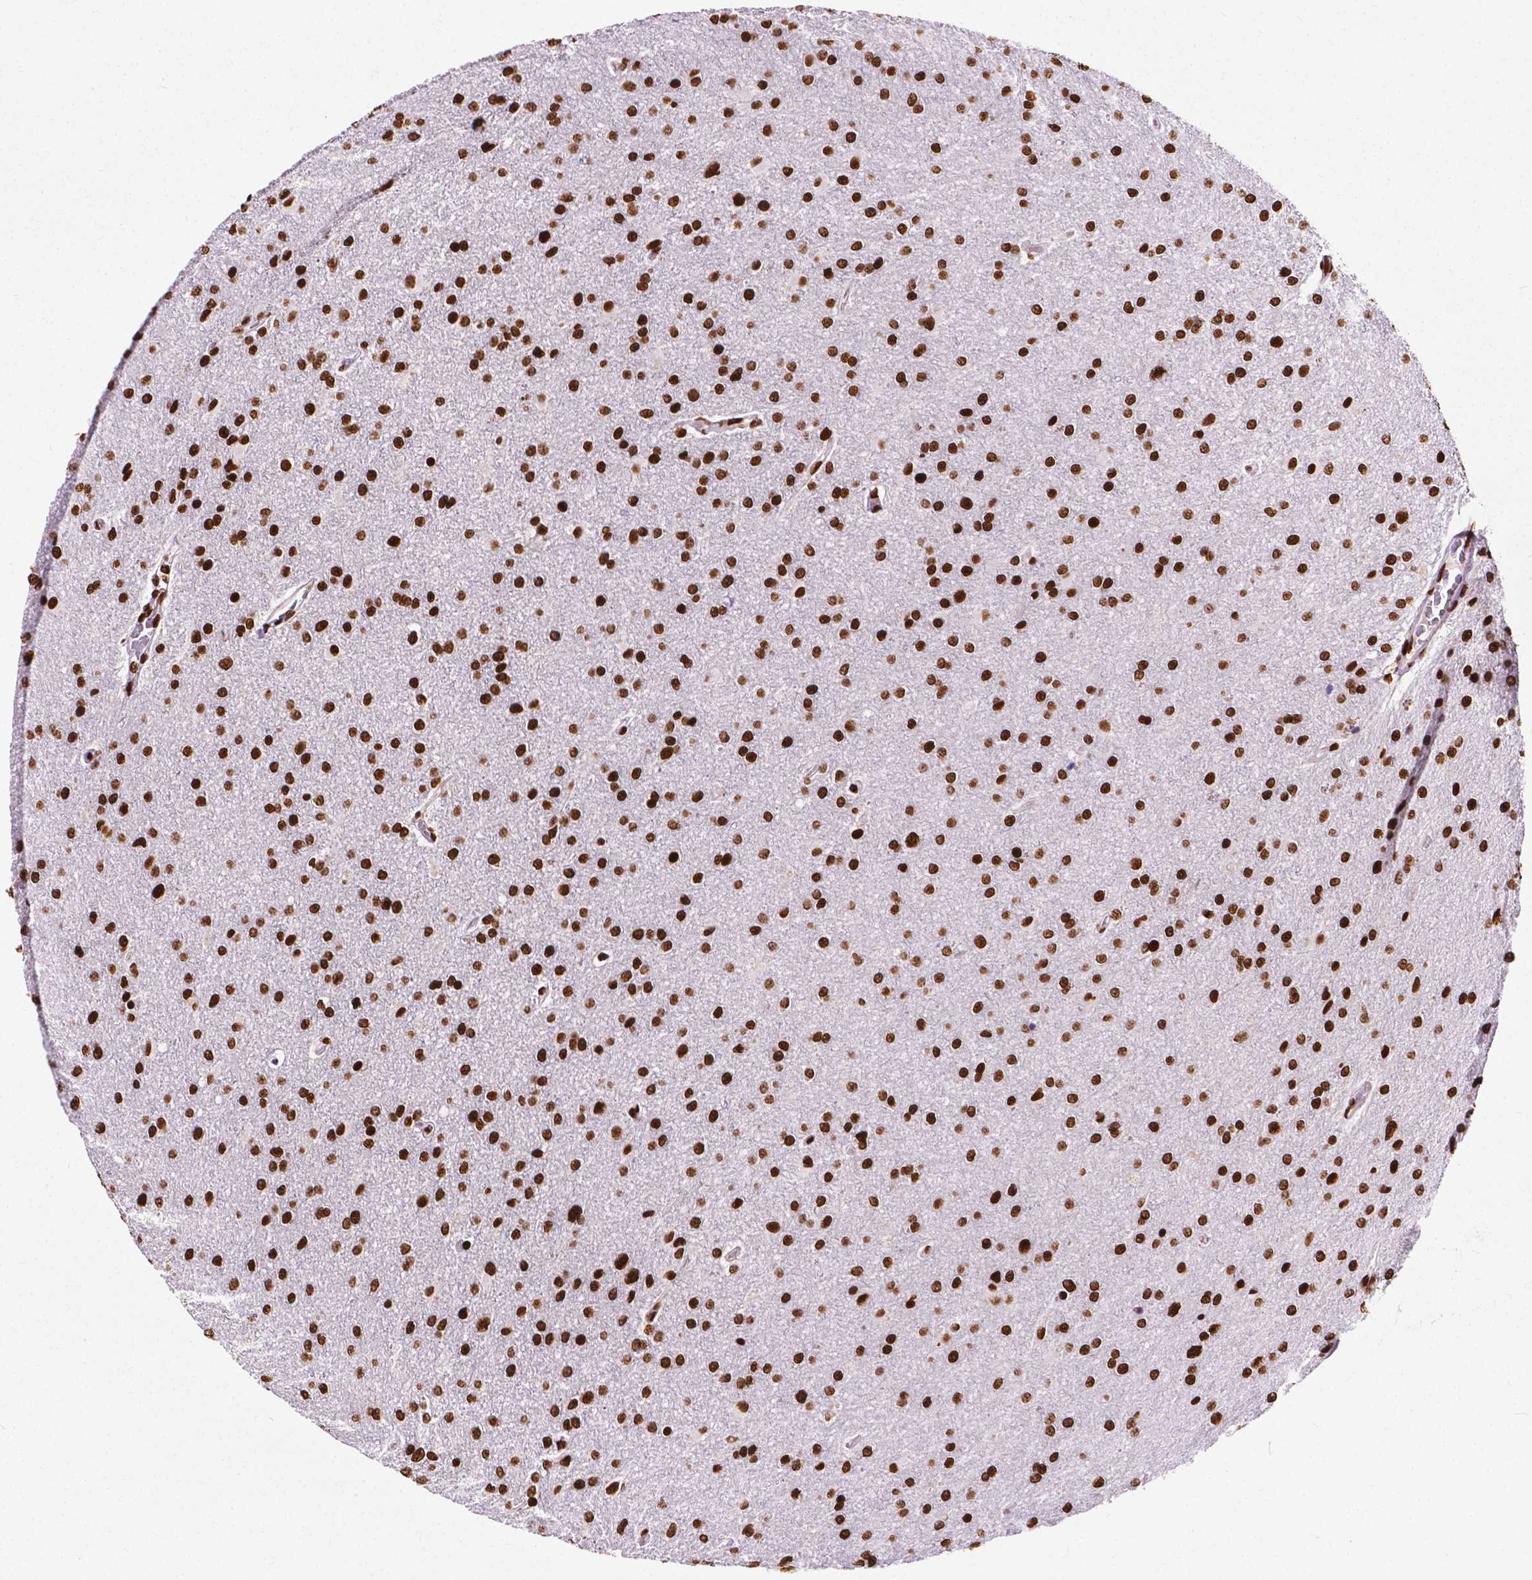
{"staining": {"intensity": "strong", "quantity": ">75%", "location": "nuclear"}, "tissue": "glioma", "cell_type": "Tumor cells", "image_type": "cancer", "snomed": [{"axis": "morphology", "description": "Glioma, malignant, High grade"}, {"axis": "topography", "description": "Cerebral cortex"}], "caption": "Immunohistochemistry (DAB (3,3'-diaminobenzidine)) staining of human high-grade glioma (malignant) displays strong nuclear protein positivity in about >75% of tumor cells.", "gene": "SMIM5", "patient": {"sex": "male", "age": 70}}